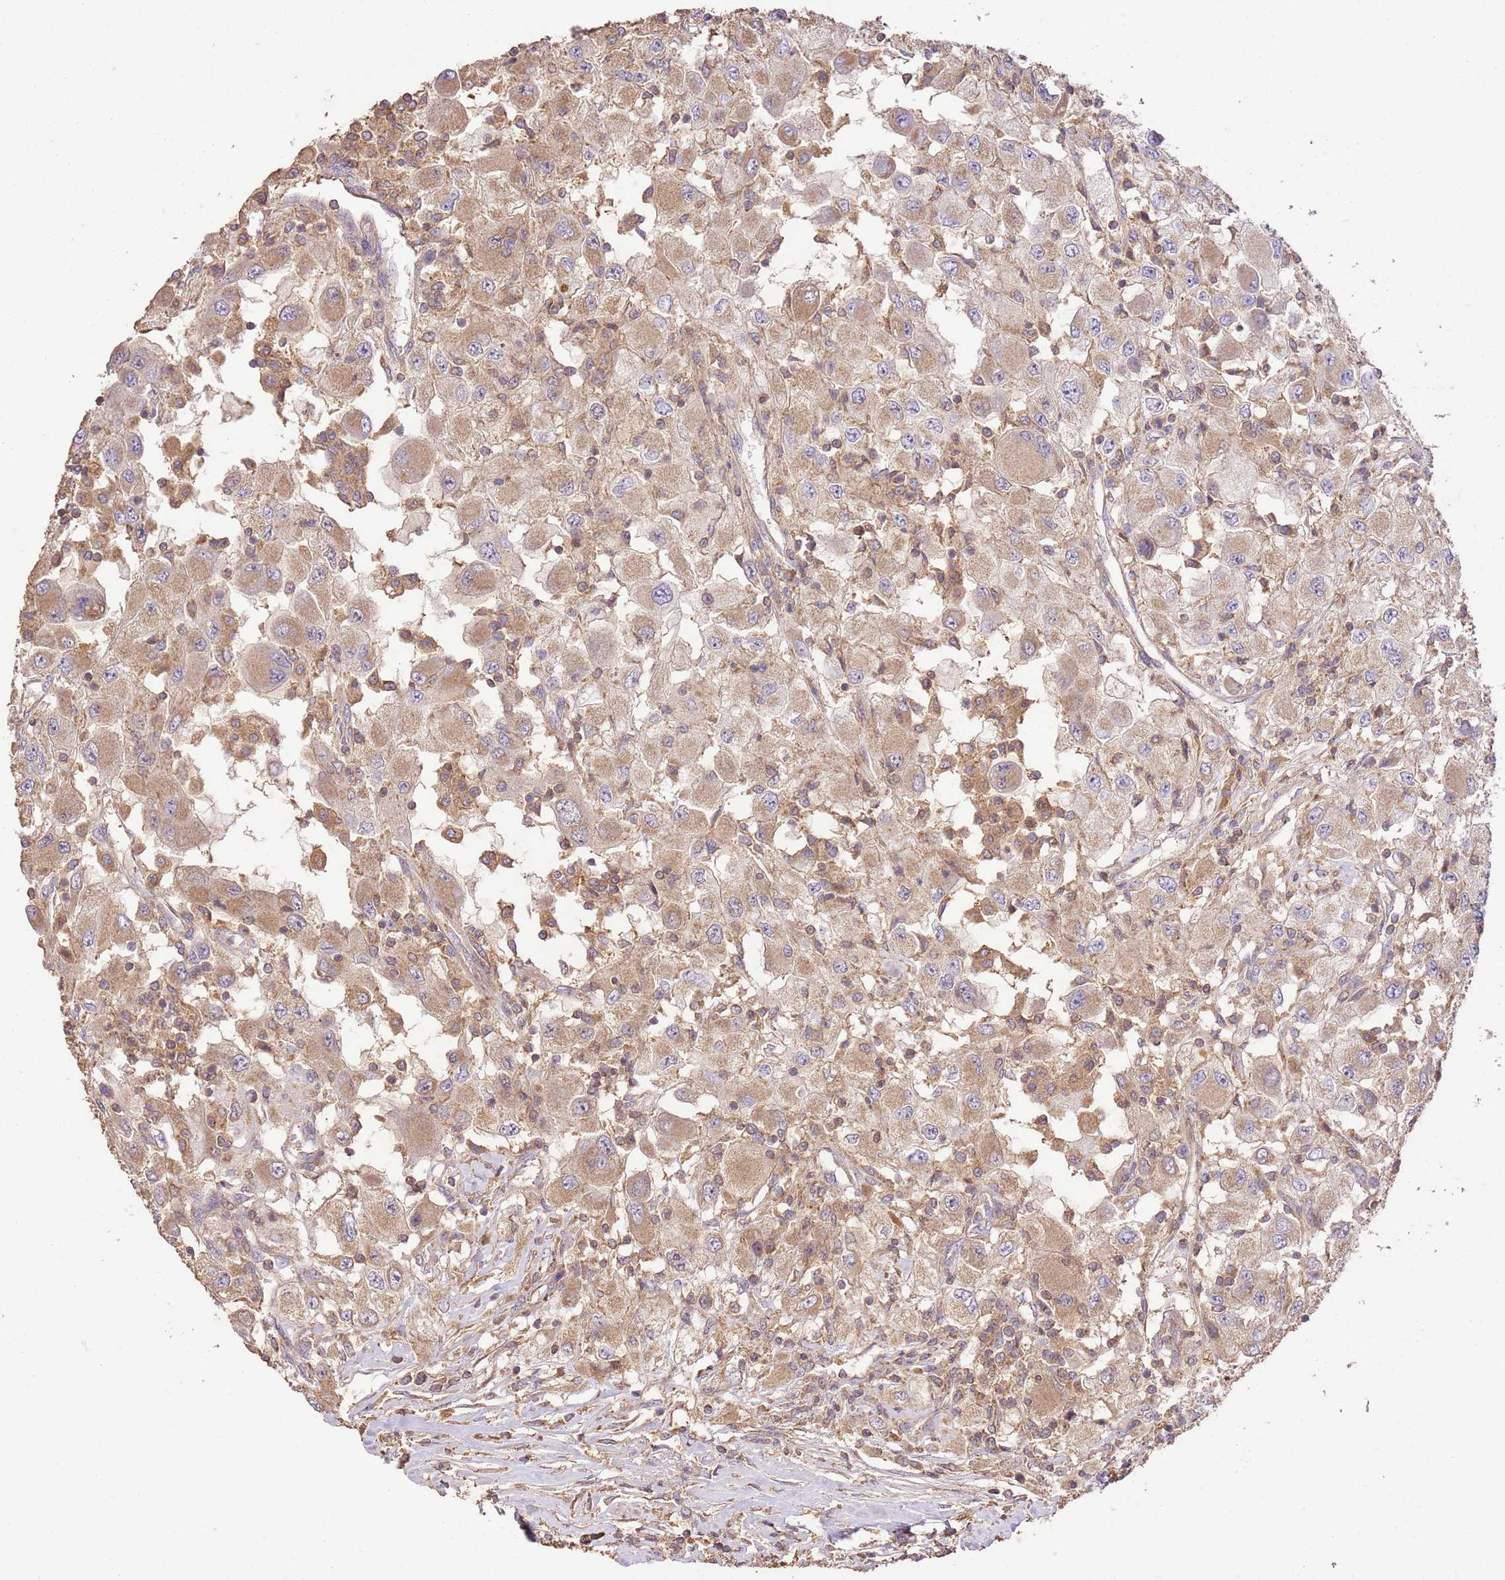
{"staining": {"intensity": "moderate", "quantity": ">75%", "location": "cytoplasmic/membranous"}, "tissue": "renal cancer", "cell_type": "Tumor cells", "image_type": "cancer", "snomed": [{"axis": "morphology", "description": "Adenocarcinoma, NOS"}, {"axis": "topography", "description": "Kidney"}], "caption": "Protein staining shows moderate cytoplasmic/membranous staining in about >75% of tumor cells in renal cancer (adenocarcinoma).", "gene": "LRRC28", "patient": {"sex": "female", "age": 67}}